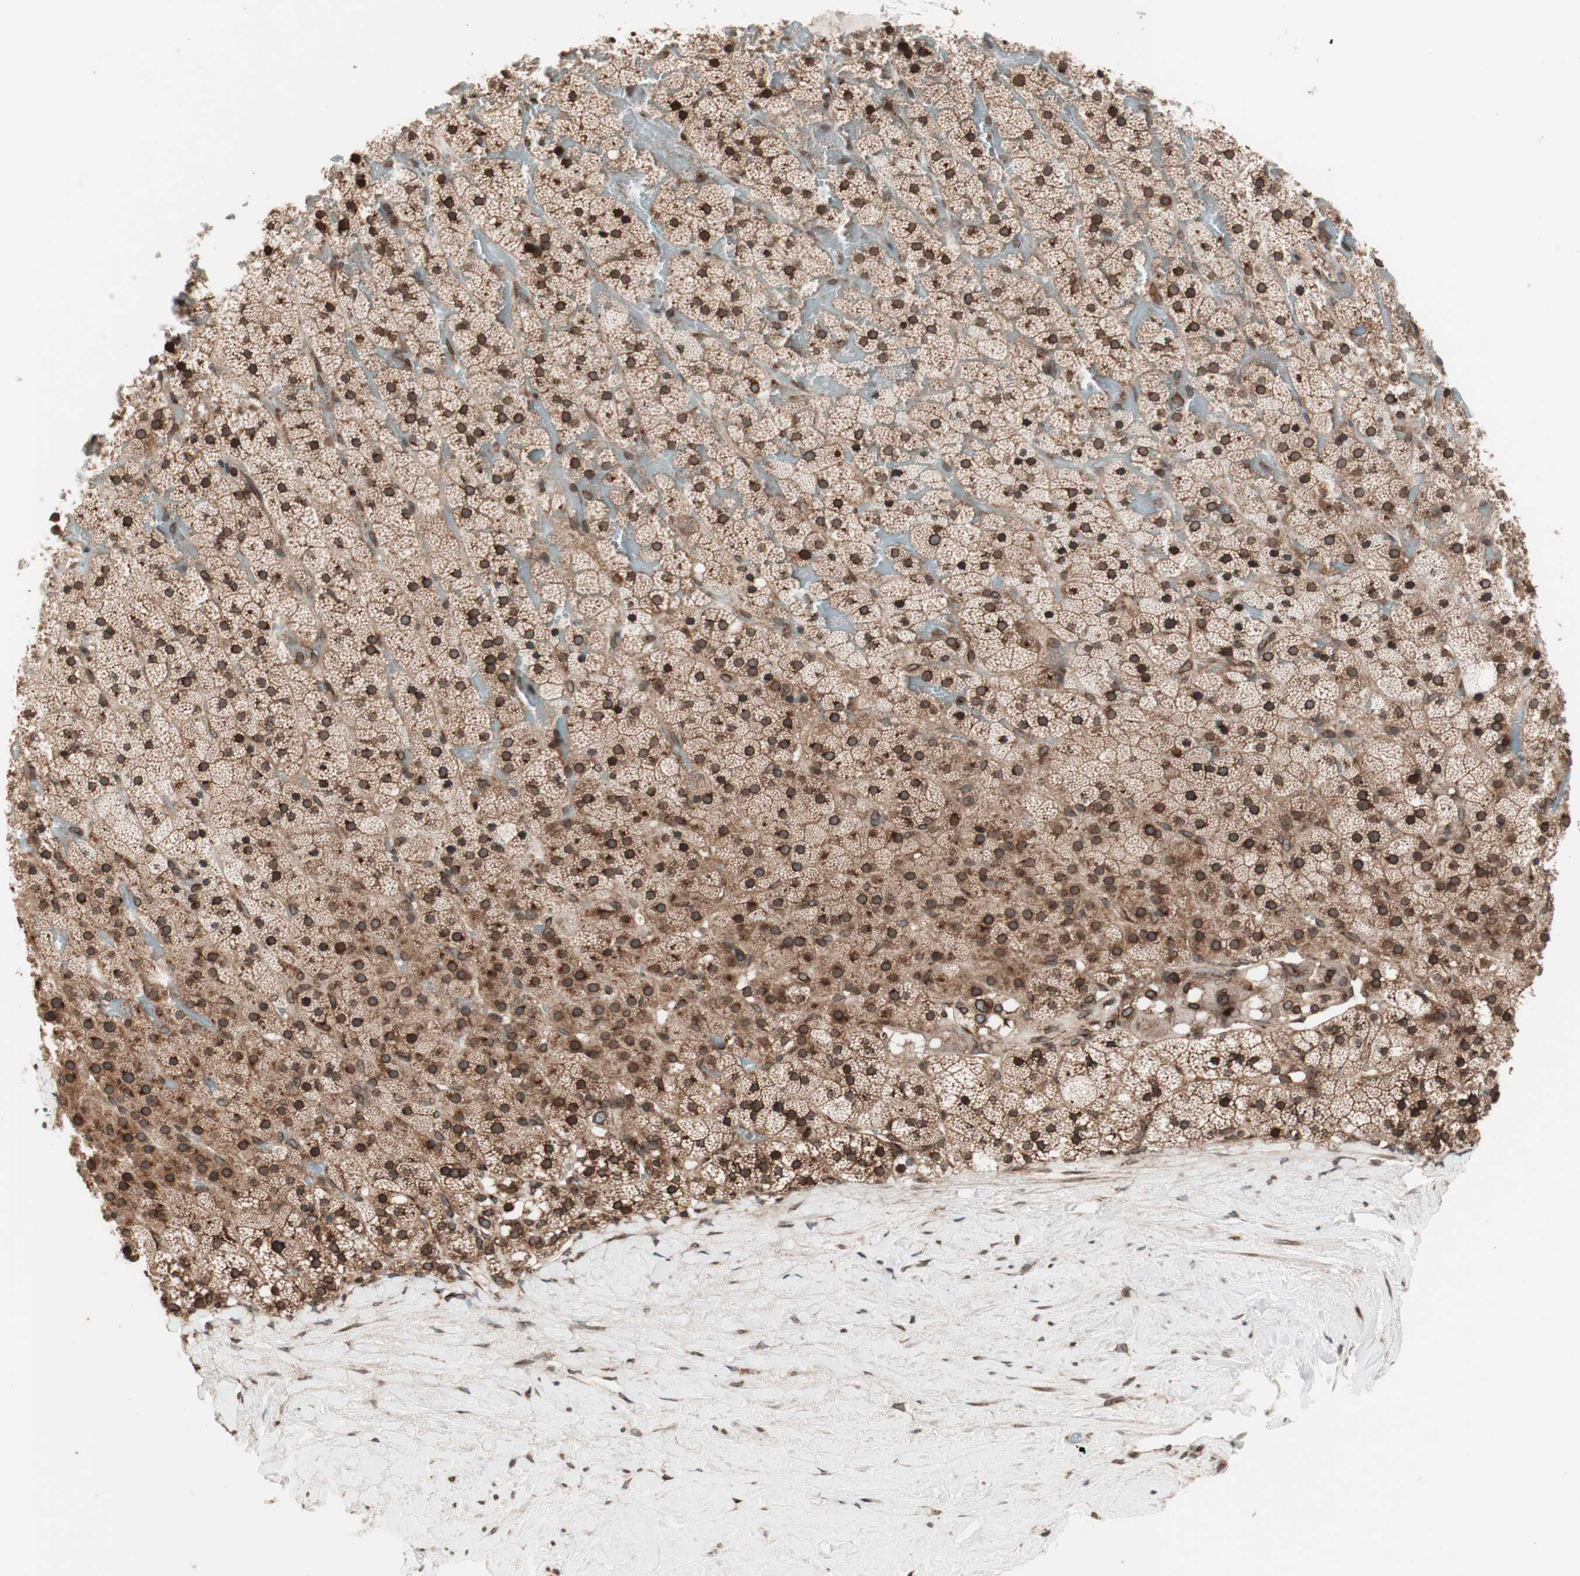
{"staining": {"intensity": "strong", "quantity": ">75%", "location": "cytoplasmic/membranous,nuclear"}, "tissue": "adrenal gland", "cell_type": "Glandular cells", "image_type": "normal", "snomed": [{"axis": "morphology", "description": "Normal tissue, NOS"}, {"axis": "topography", "description": "Adrenal gland"}], "caption": "Protein analysis of unremarkable adrenal gland reveals strong cytoplasmic/membranous,nuclear expression in about >75% of glandular cells.", "gene": "NUP62", "patient": {"sex": "male", "age": 35}}